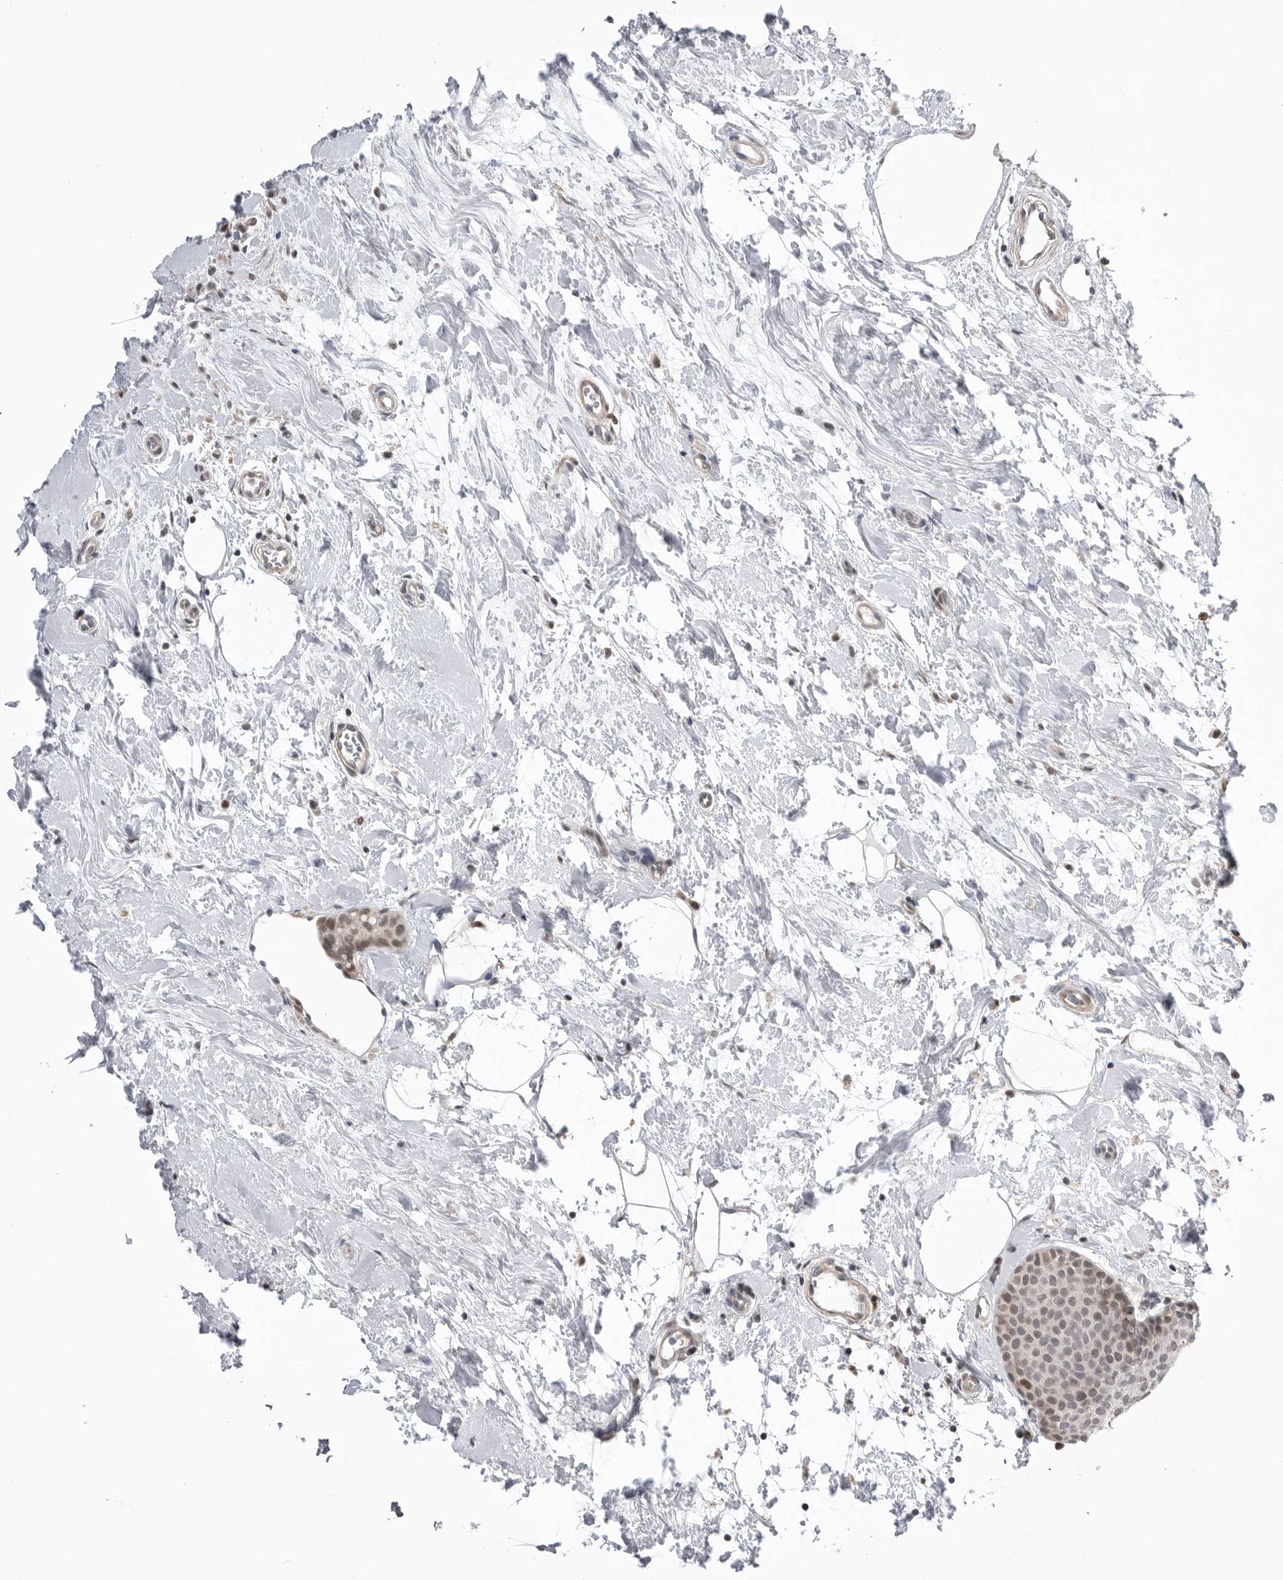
{"staining": {"intensity": "moderate", "quantity": ">75%", "location": "nuclear"}, "tissue": "breast cancer", "cell_type": "Tumor cells", "image_type": "cancer", "snomed": [{"axis": "morphology", "description": "Lobular carcinoma, in situ"}, {"axis": "morphology", "description": "Lobular carcinoma"}, {"axis": "topography", "description": "Breast"}], "caption": "Breast cancer tissue reveals moderate nuclear staining in approximately >75% of tumor cells", "gene": "SMARCC1", "patient": {"sex": "female", "age": 41}}